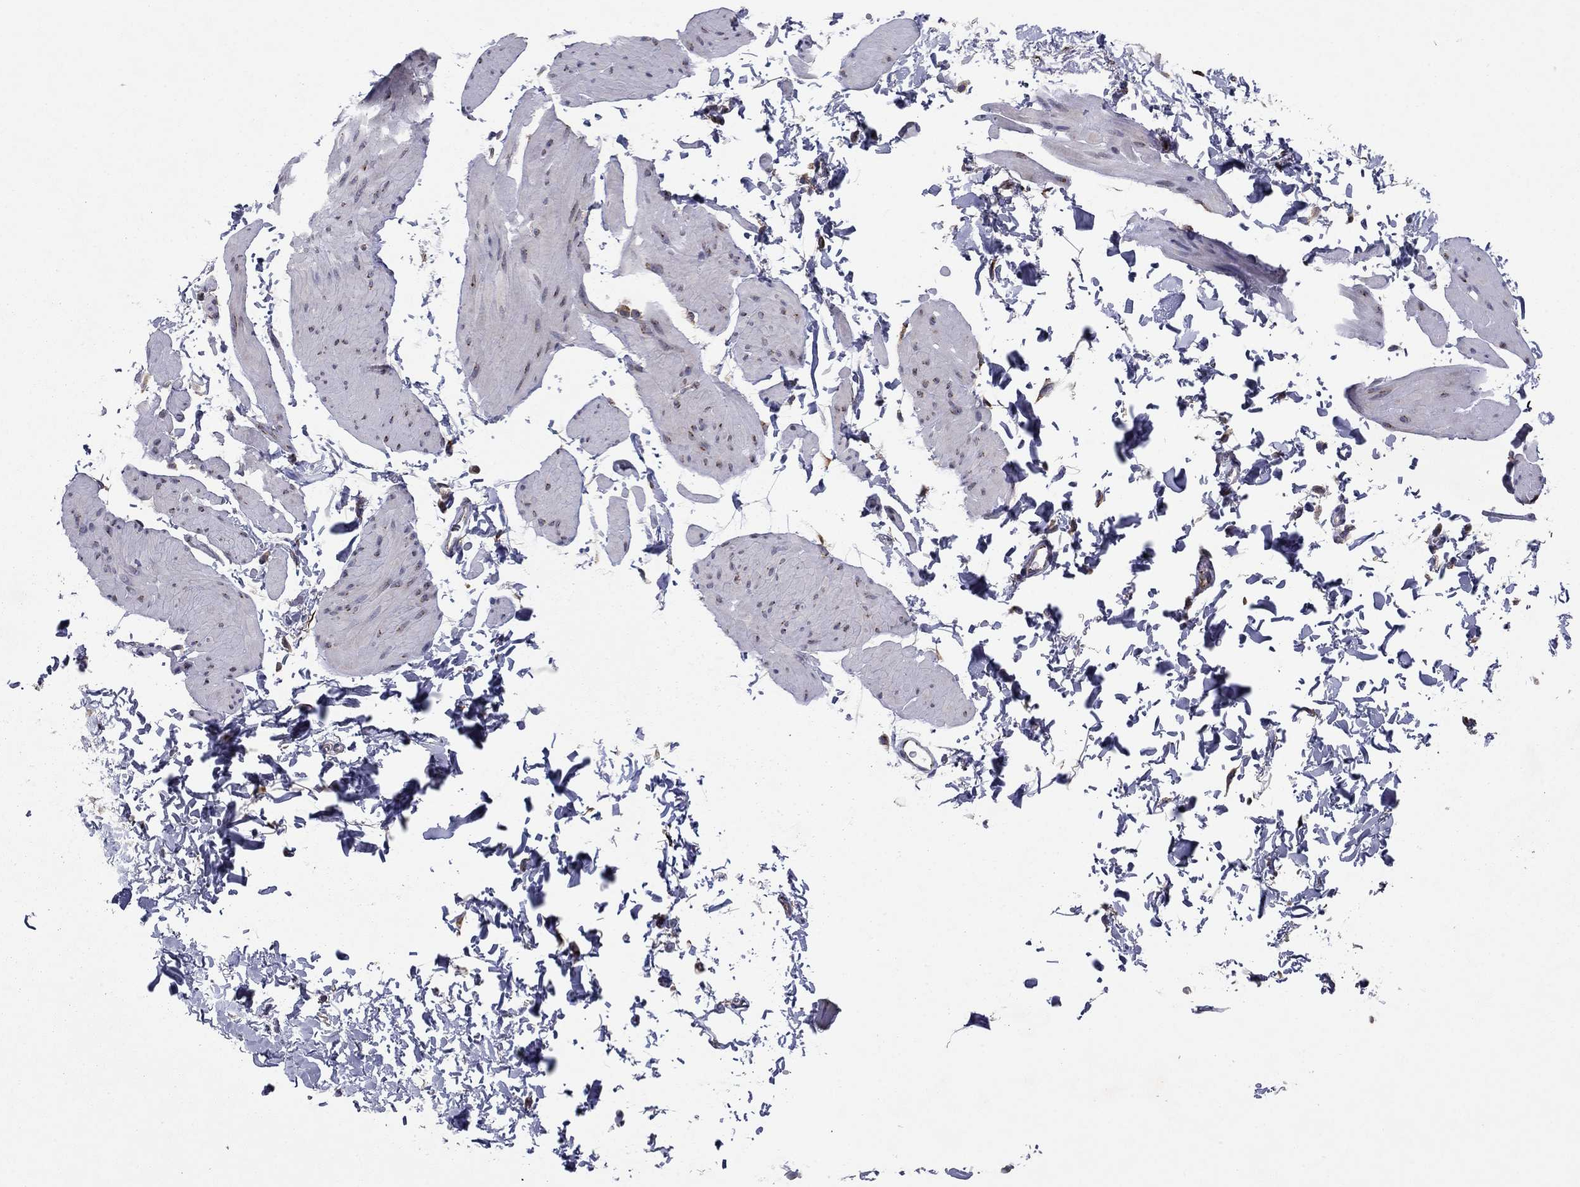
{"staining": {"intensity": "negative", "quantity": "none", "location": "none"}, "tissue": "smooth muscle", "cell_type": "Smooth muscle cells", "image_type": "normal", "snomed": [{"axis": "morphology", "description": "Normal tissue, NOS"}, {"axis": "topography", "description": "Adipose tissue"}, {"axis": "topography", "description": "Smooth muscle"}, {"axis": "topography", "description": "Peripheral nerve tissue"}], "caption": "Smooth muscle stained for a protein using immunohistochemistry shows no positivity smooth muscle cells.", "gene": "YIF1A", "patient": {"sex": "male", "age": 83}}